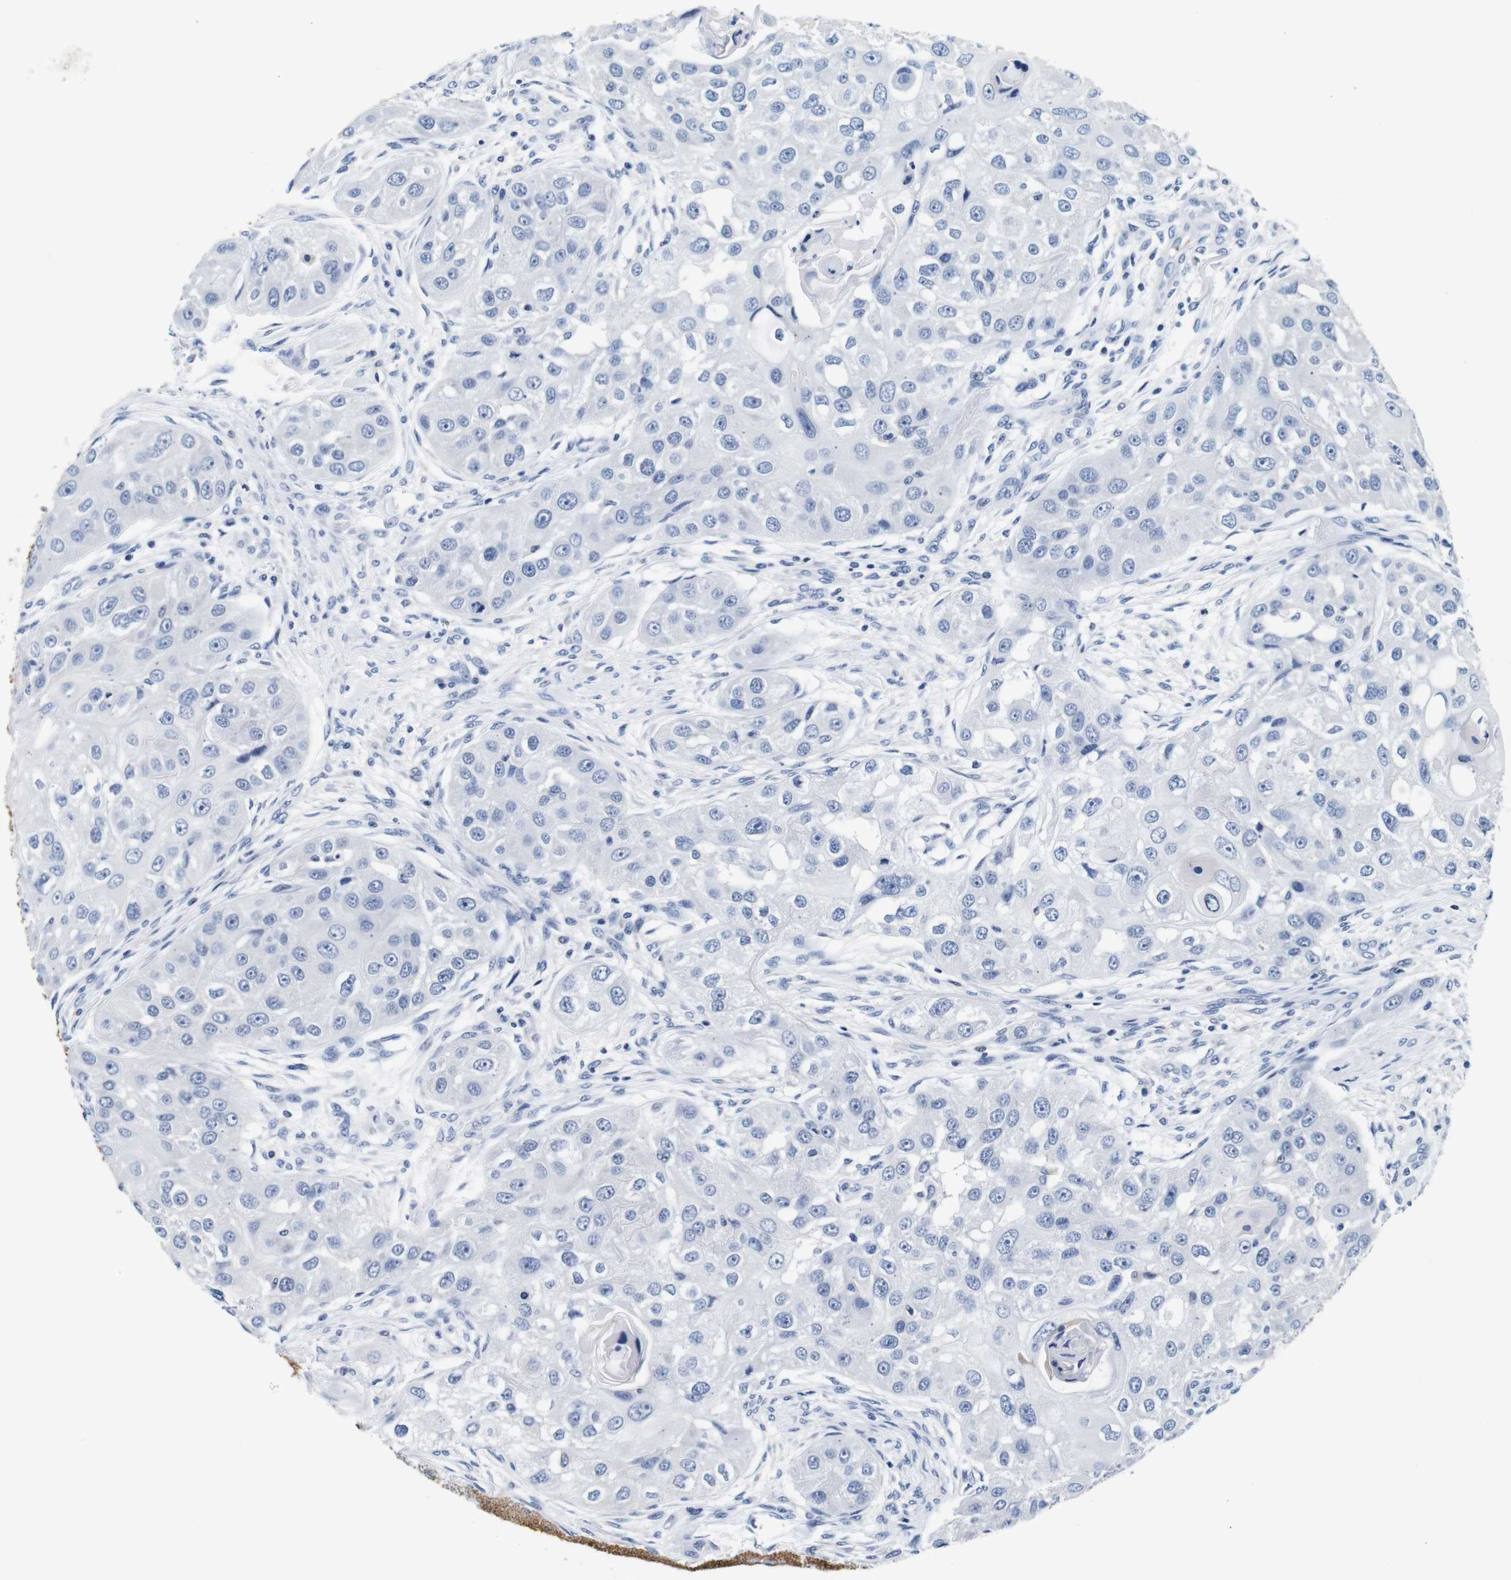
{"staining": {"intensity": "negative", "quantity": "none", "location": "none"}, "tissue": "head and neck cancer", "cell_type": "Tumor cells", "image_type": "cancer", "snomed": [{"axis": "morphology", "description": "Normal tissue, NOS"}, {"axis": "morphology", "description": "Squamous cell carcinoma, NOS"}, {"axis": "topography", "description": "Skeletal muscle"}, {"axis": "topography", "description": "Head-Neck"}], "caption": "A histopathology image of human head and neck cancer is negative for staining in tumor cells. Brightfield microscopy of immunohistochemistry (IHC) stained with DAB (3,3'-diaminobenzidine) (brown) and hematoxylin (blue), captured at high magnification.", "gene": "GP1BA", "patient": {"sex": "male", "age": 51}}